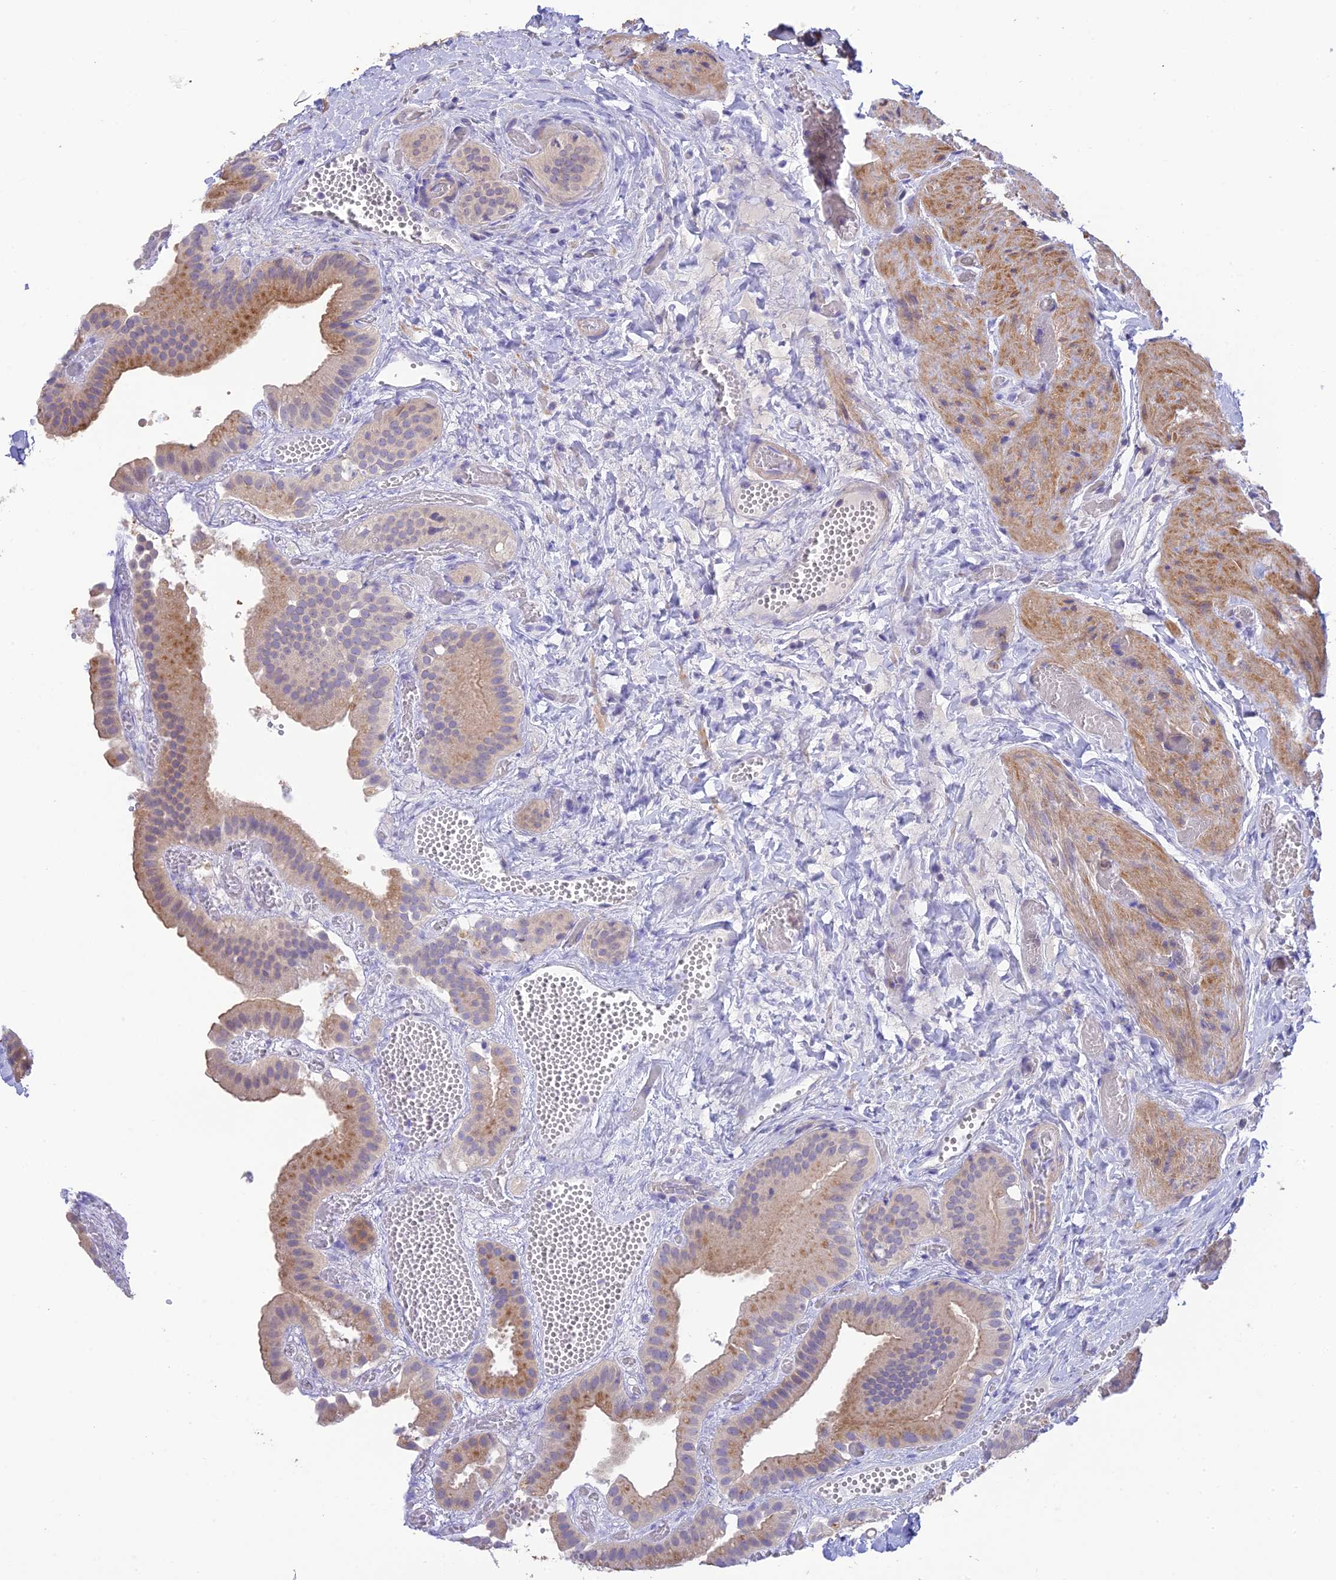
{"staining": {"intensity": "moderate", "quantity": "25%-75%", "location": "cytoplasmic/membranous"}, "tissue": "gallbladder", "cell_type": "Glandular cells", "image_type": "normal", "snomed": [{"axis": "morphology", "description": "Normal tissue, NOS"}, {"axis": "topography", "description": "Gallbladder"}], "caption": "DAB (3,3'-diaminobenzidine) immunohistochemical staining of benign gallbladder shows moderate cytoplasmic/membranous protein staining in about 25%-75% of glandular cells. The protein of interest is shown in brown color, while the nuclei are stained blue.", "gene": "BMT2", "patient": {"sex": "female", "age": 64}}